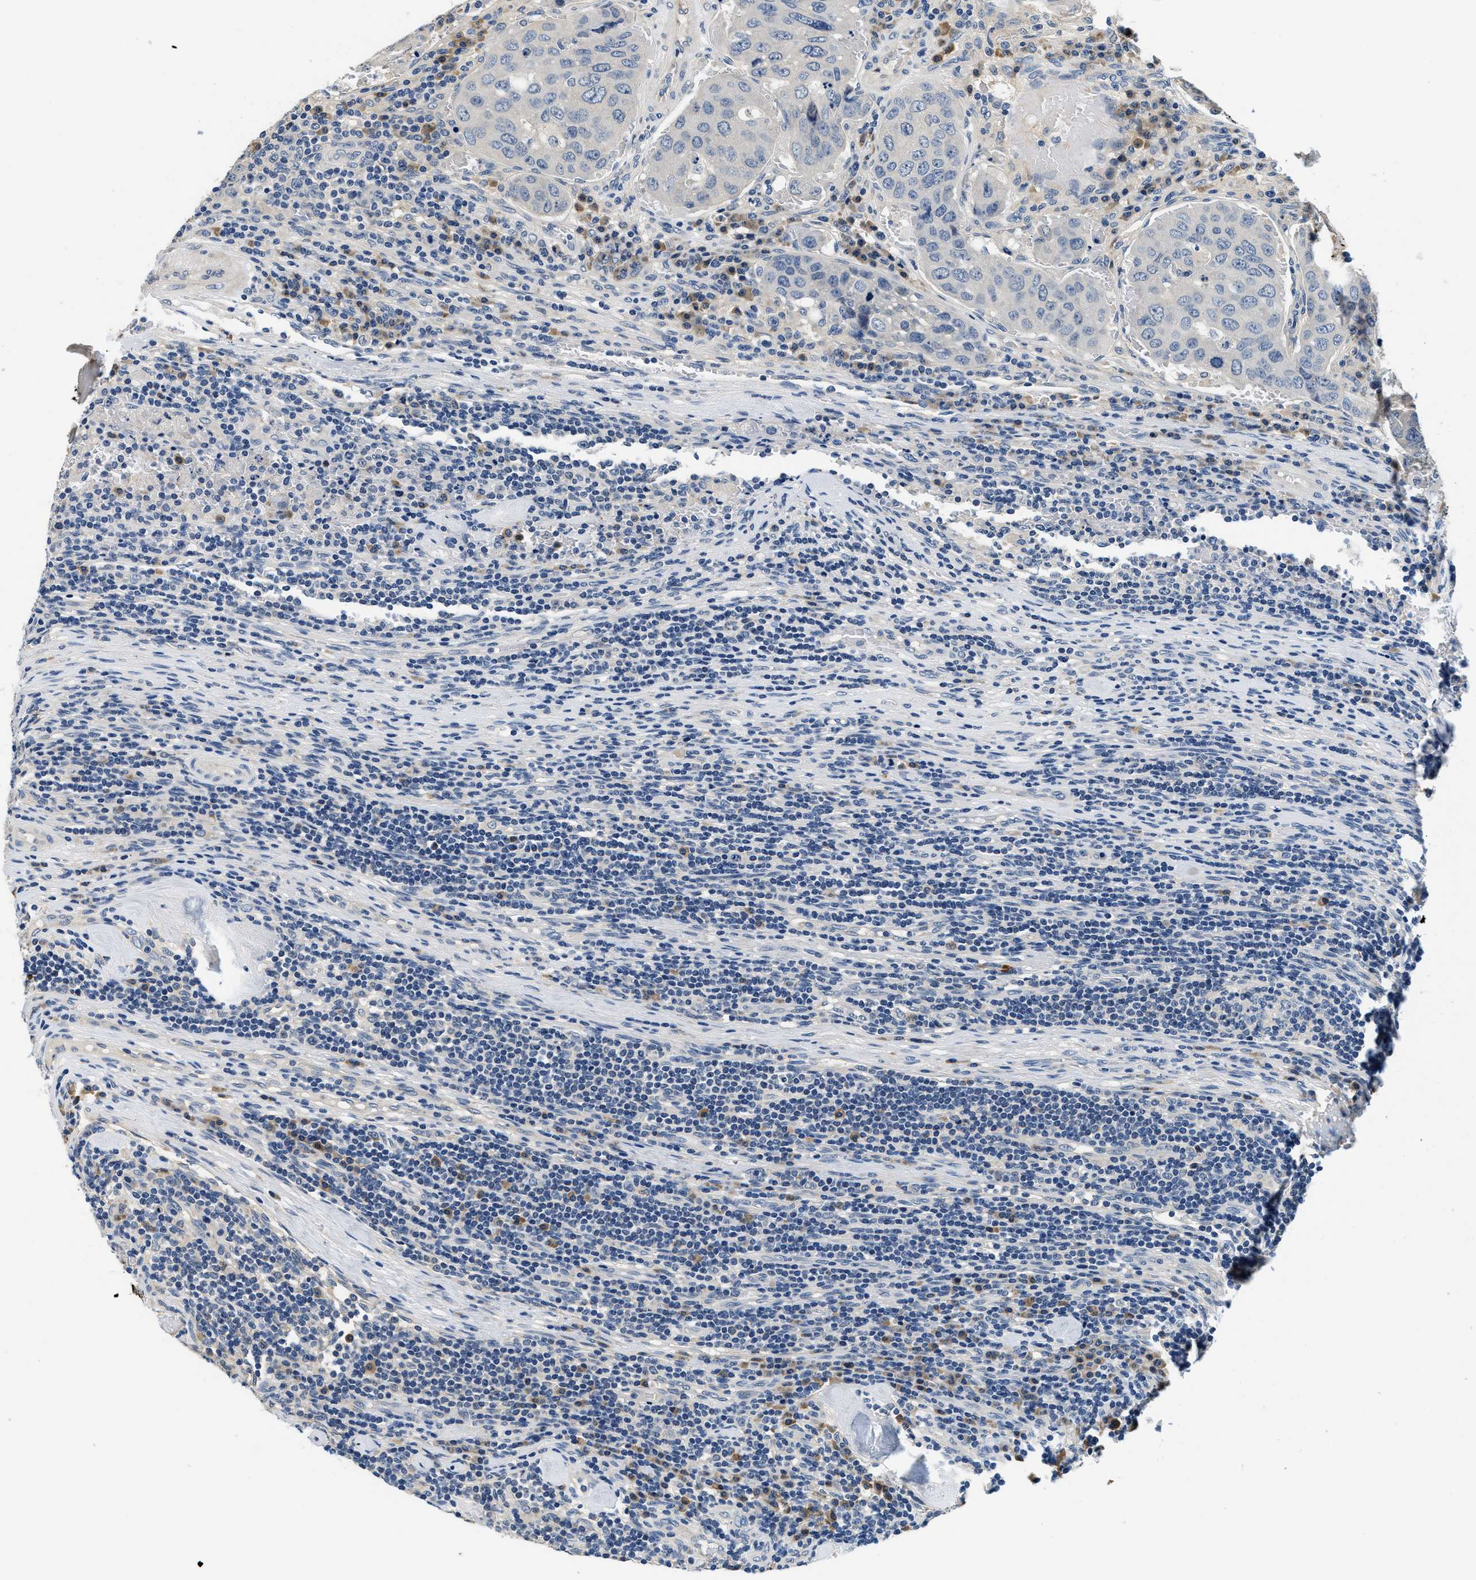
{"staining": {"intensity": "negative", "quantity": "none", "location": "none"}, "tissue": "urothelial cancer", "cell_type": "Tumor cells", "image_type": "cancer", "snomed": [{"axis": "morphology", "description": "Urothelial carcinoma, High grade"}, {"axis": "topography", "description": "Lymph node"}, {"axis": "topography", "description": "Urinary bladder"}], "caption": "This is an IHC image of urothelial cancer. There is no expression in tumor cells.", "gene": "ALDH3A2", "patient": {"sex": "male", "age": 51}}